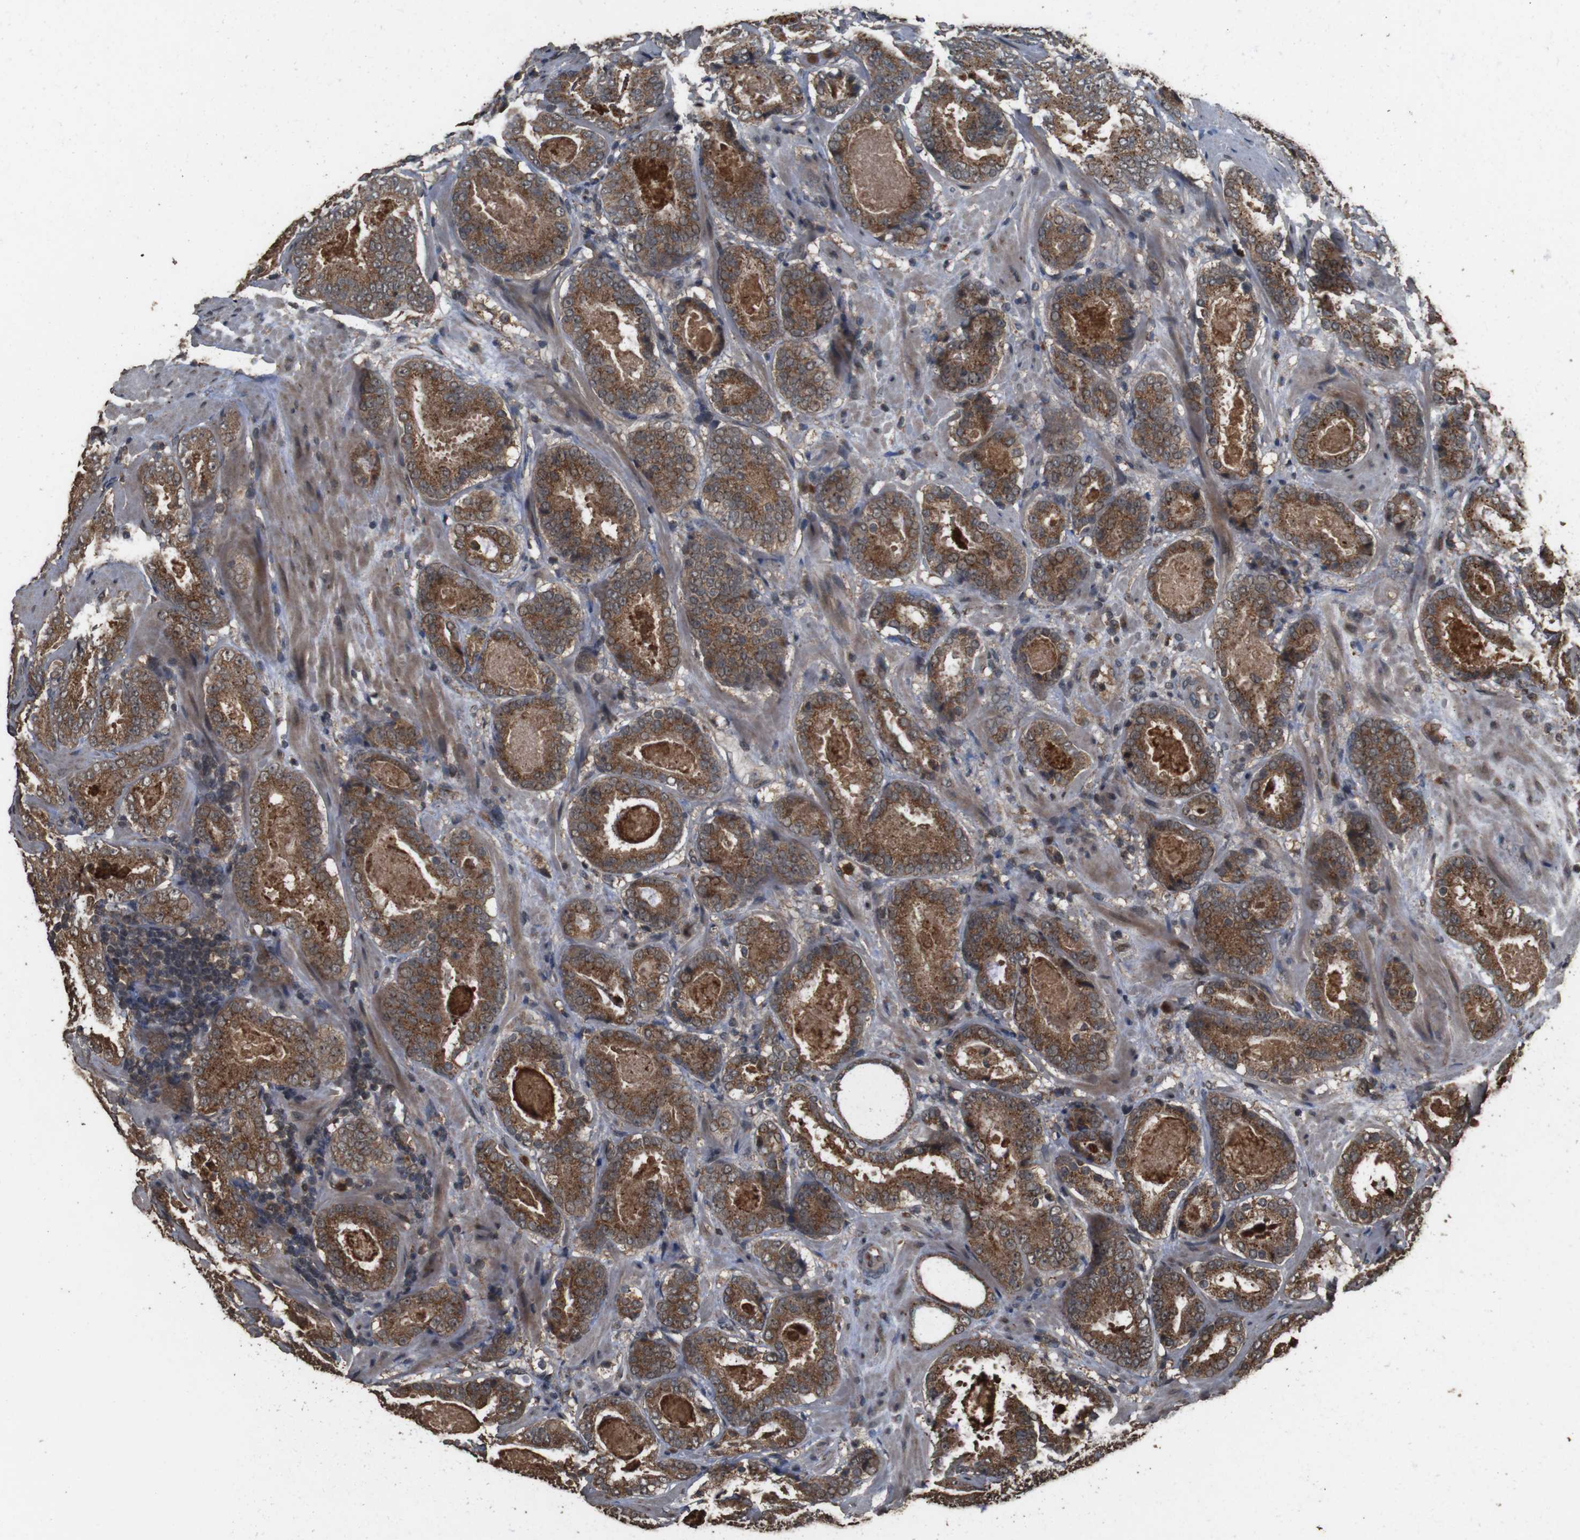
{"staining": {"intensity": "strong", "quantity": ">75%", "location": "cytoplasmic/membranous"}, "tissue": "prostate cancer", "cell_type": "Tumor cells", "image_type": "cancer", "snomed": [{"axis": "morphology", "description": "Adenocarcinoma, Low grade"}, {"axis": "topography", "description": "Prostate"}], "caption": "Brown immunohistochemical staining in prostate low-grade adenocarcinoma displays strong cytoplasmic/membranous staining in approximately >75% of tumor cells.", "gene": "RRAS2", "patient": {"sex": "male", "age": 69}}